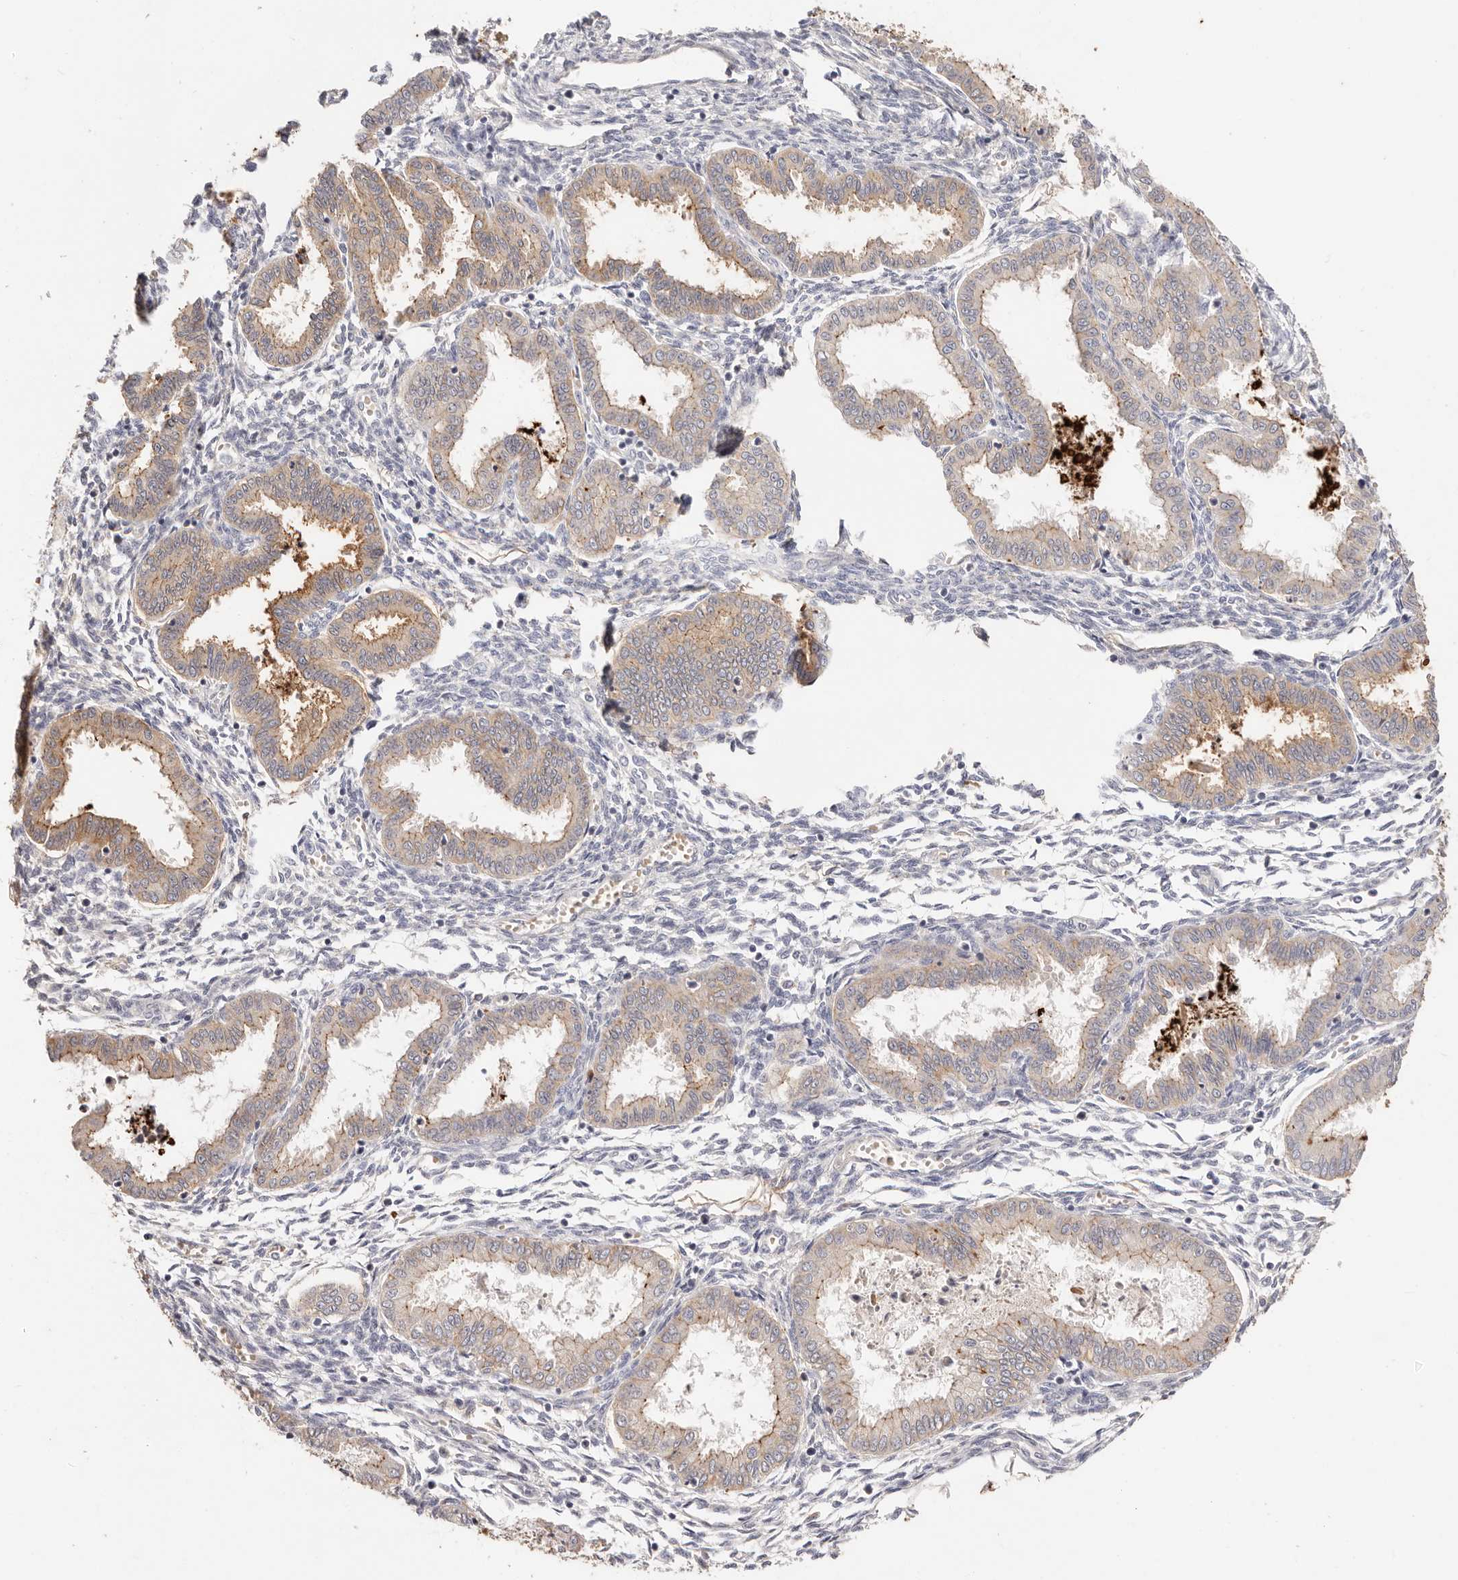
{"staining": {"intensity": "negative", "quantity": "none", "location": "none"}, "tissue": "endometrium", "cell_type": "Cells in endometrial stroma", "image_type": "normal", "snomed": [{"axis": "morphology", "description": "Normal tissue, NOS"}, {"axis": "topography", "description": "Endometrium"}], "caption": "This is an IHC image of unremarkable endometrium. There is no expression in cells in endometrial stroma.", "gene": "CXADR", "patient": {"sex": "female", "age": 33}}